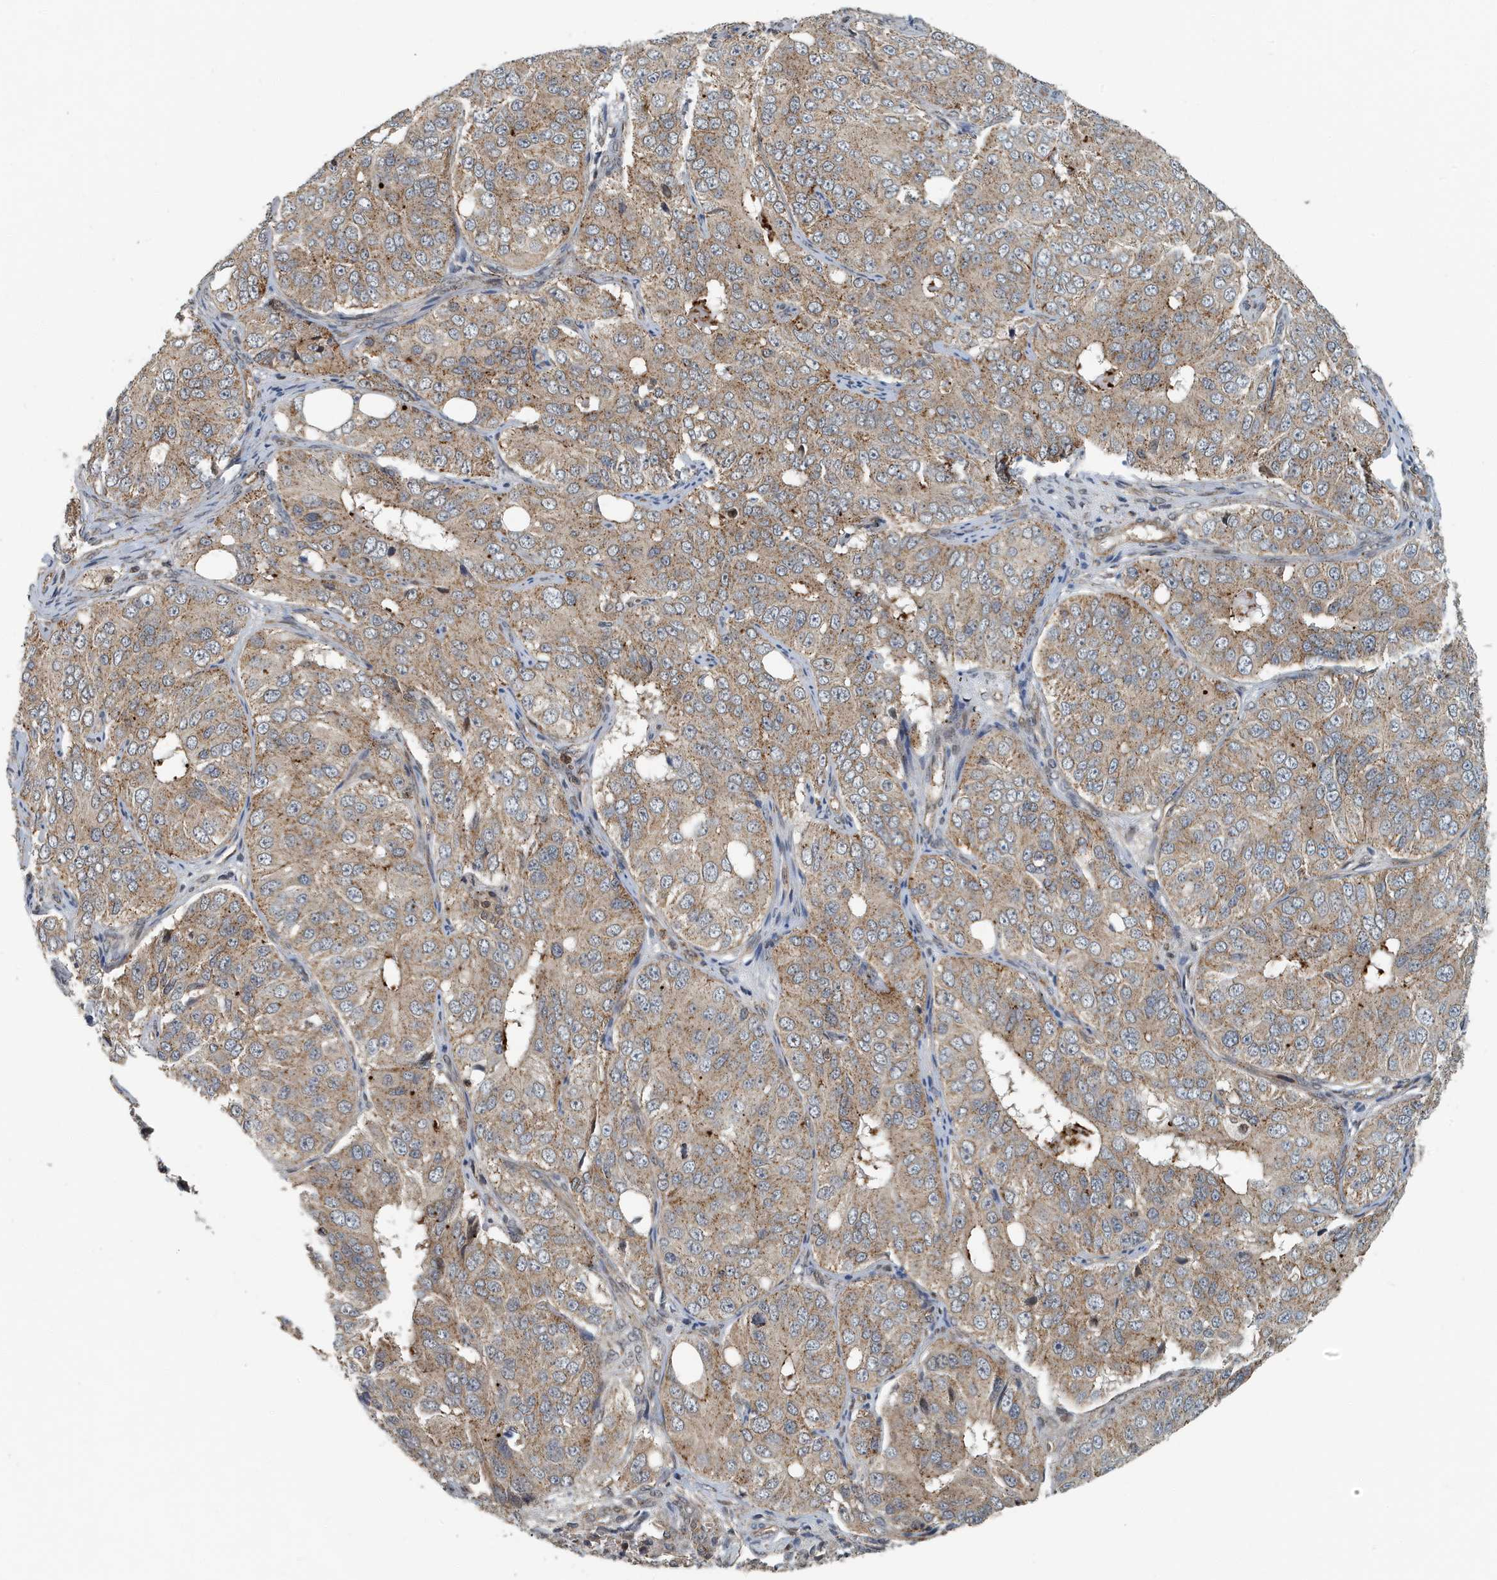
{"staining": {"intensity": "weak", "quantity": ">75%", "location": "cytoplasmic/membranous"}, "tissue": "ovarian cancer", "cell_type": "Tumor cells", "image_type": "cancer", "snomed": [{"axis": "morphology", "description": "Carcinoma, endometroid"}, {"axis": "topography", "description": "Ovary"}], "caption": "Protein expression analysis of ovarian cancer shows weak cytoplasmic/membranous expression in about >75% of tumor cells. (DAB IHC with brightfield microscopy, high magnification).", "gene": "KIF15", "patient": {"sex": "female", "age": 51}}